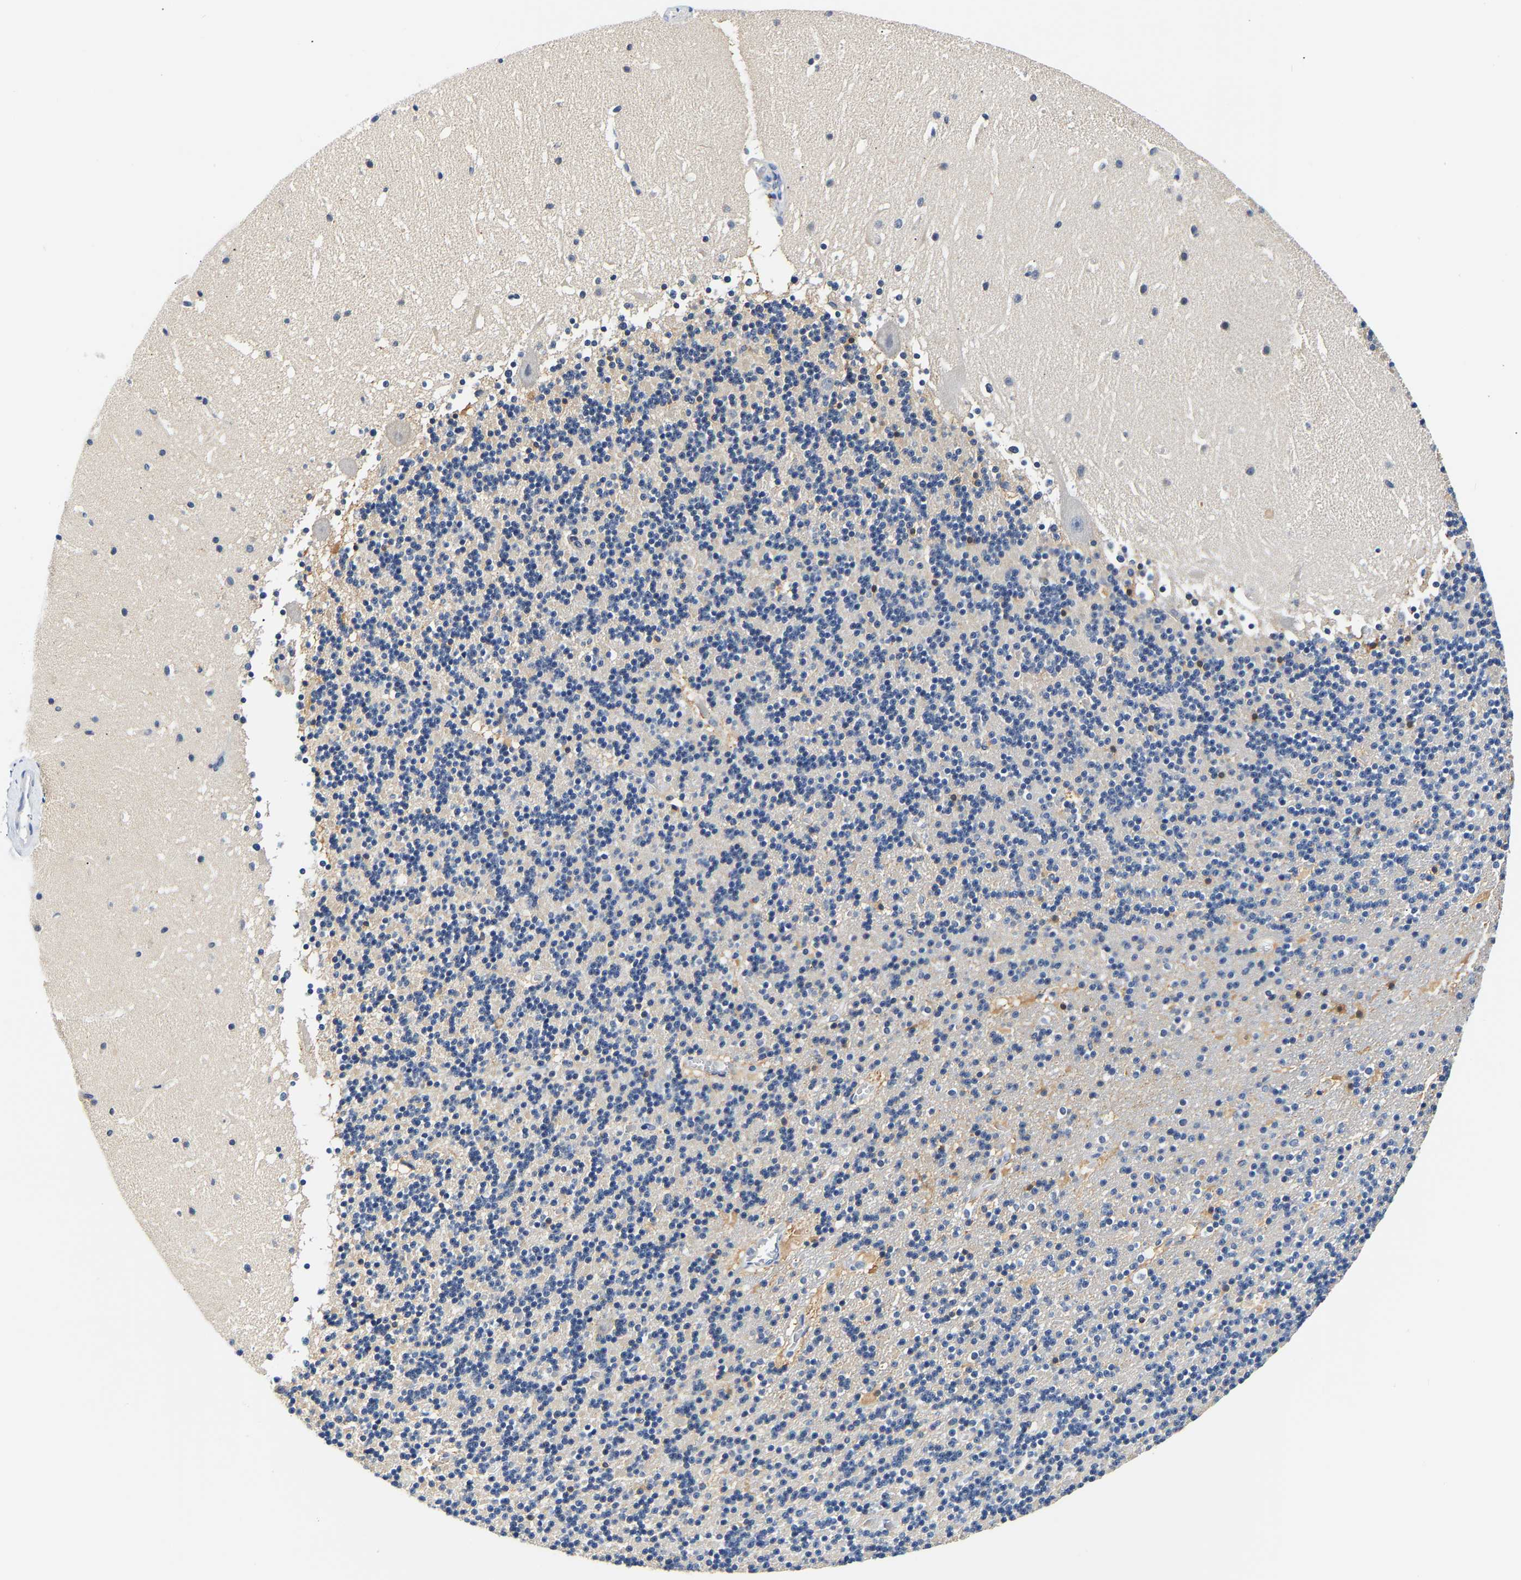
{"staining": {"intensity": "negative", "quantity": "none", "location": "none"}, "tissue": "cerebellum", "cell_type": "Cells in granular layer", "image_type": "normal", "snomed": [{"axis": "morphology", "description": "Normal tissue, NOS"}, {"axis": "topography", "description": "Cerebellum"}], "caption": "A high-resolution histopathology image shows IHC staining of unremarkable cerebellum, which displays no significant positivity in cells in granular layer.", "gene": "UCHL3", "patient": {"sex": "male", "age": 45}}